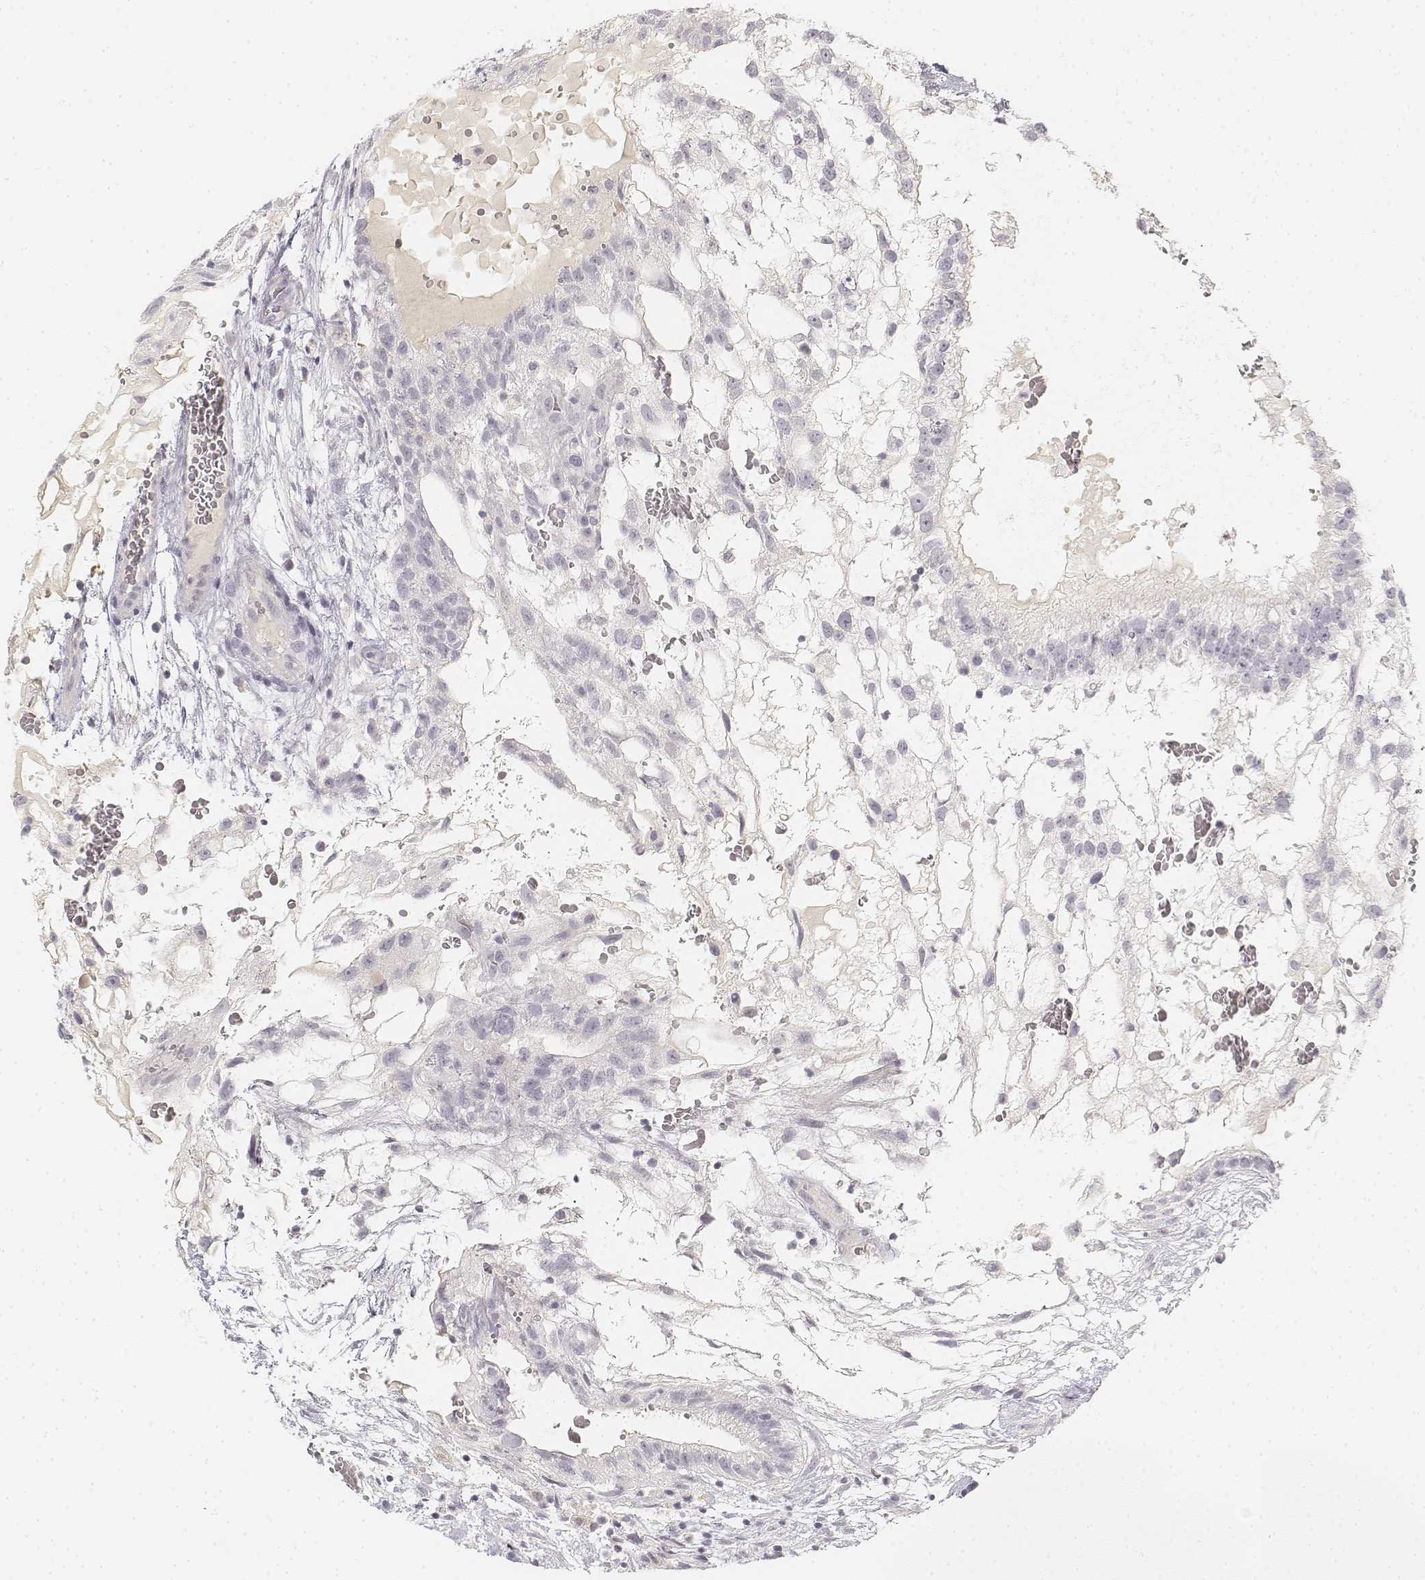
{"staining": {"intensity": "negative", "quantity": "none", "location": "none"}, "tissue": "testis cancer", "cell_type": "Tumor cells", "image_type": "cancer", "snomed": [{"axis": "morphology", "description": "Normal tissue, NOS"}, {"axis": "morphology", "description": "Carcinoma, Embryonal, NOS"}, {"axis": "topography", "description": "Testis"}], "caption": "DAB (3,3'-diaminobenzidine) immunohistochemical staining of human embryonal carcinoma (testis) demonstrates no significant staining in tumor cells.", "gene": "DSG4", "patient": {"sex": "male", "age": 32}}